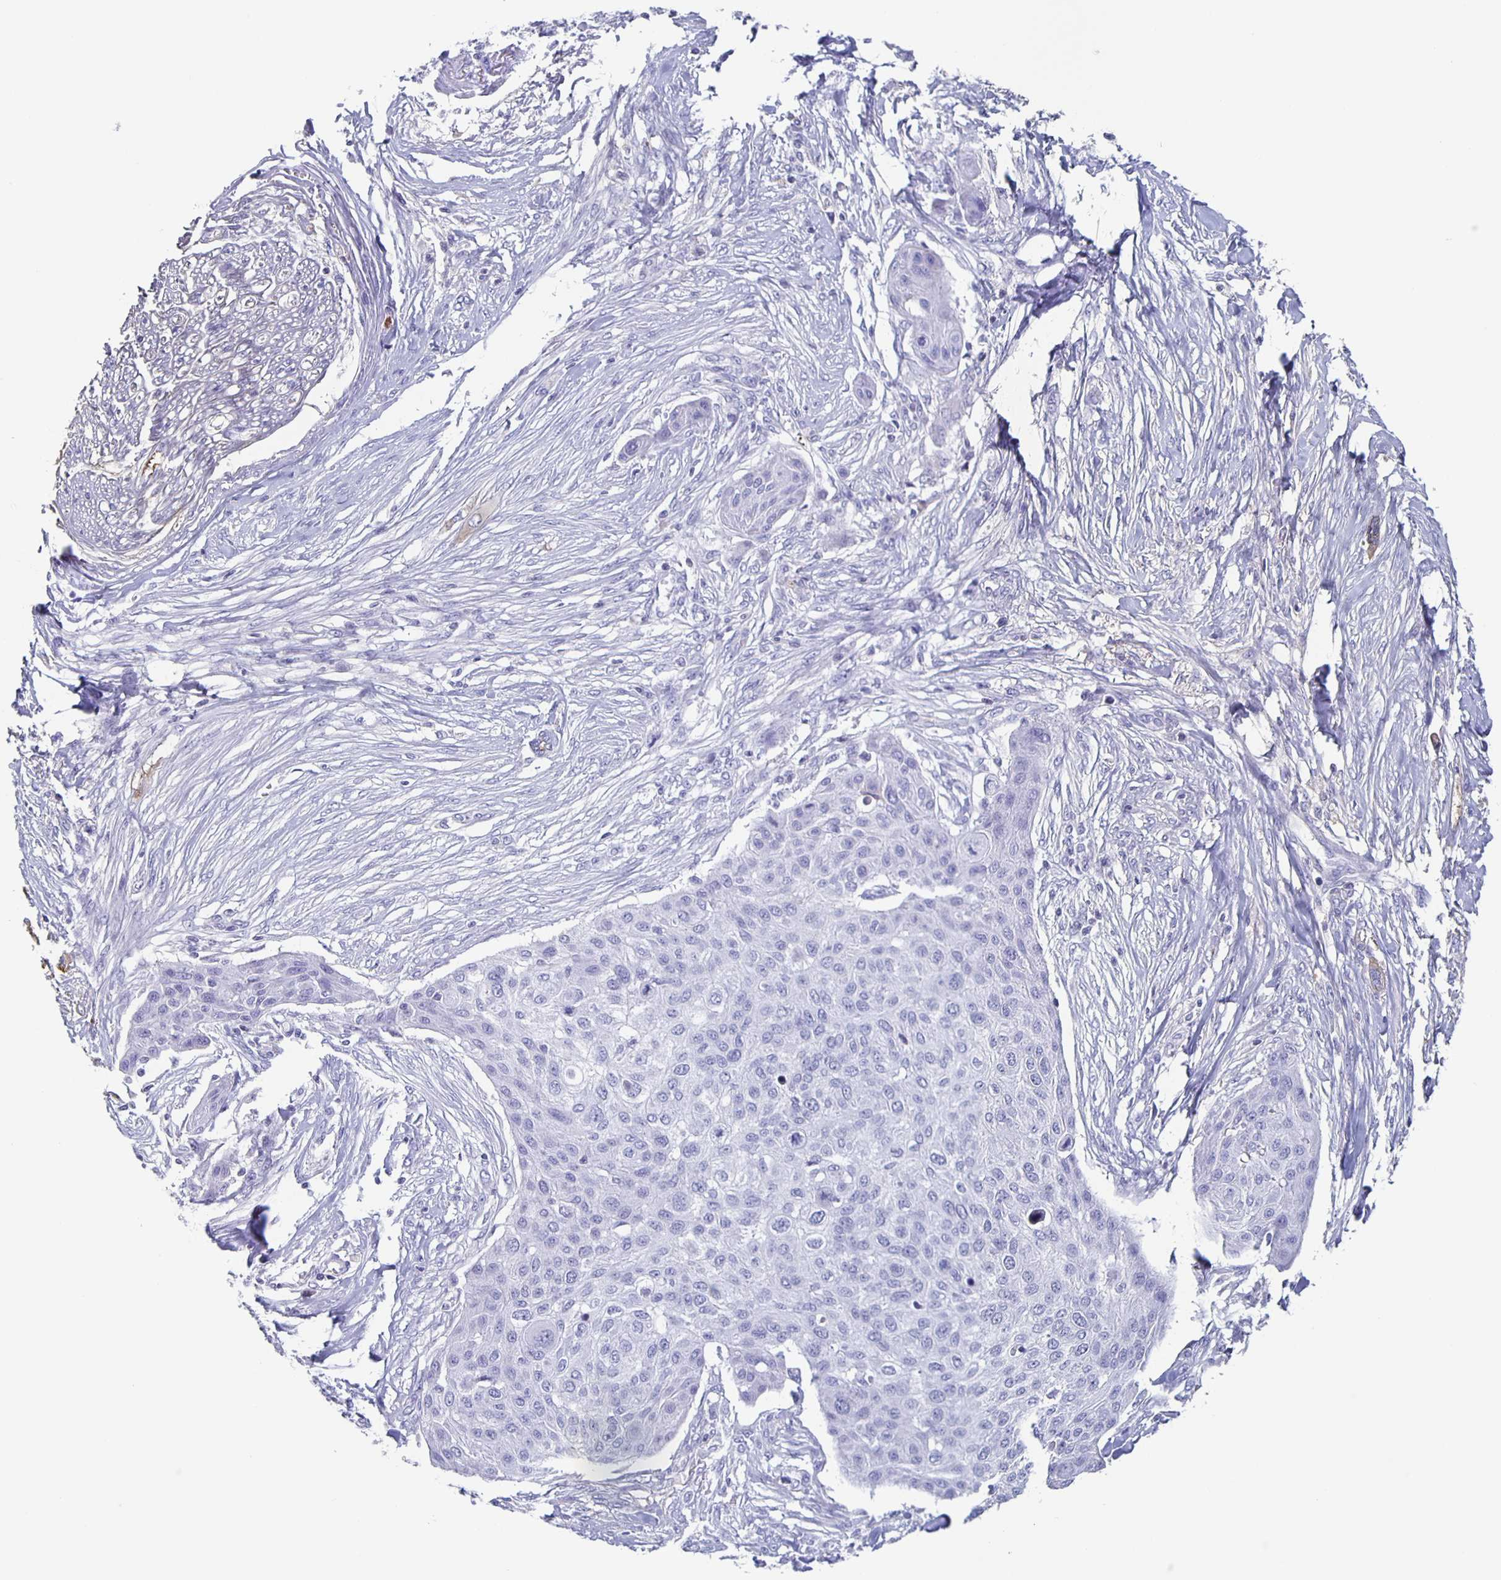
{"staining": {"intensity": "negative", "quantity": "none", "location": "none"}, "tissue": "skin cancer", "cell_type": "Tumor cells", "image_type": "cancer", "snomed": [{"axis": "morphology", "description": "Squamous cell carcinoma, NOS"}, {"axis": "topography", "description": "Skin"}], "caption": "Histopathology image shows no protein staining in tumor cells of skin squamous cell carcinoma tissue. Brightfield microscopy of immunohistochemistry stained with DAB (3,3'-diaminobenzidine) (brown) and hematoxylin (blue), captured at high magnification.", "gene": "FGA", "patient": {"sex": "female", "age": 87}}